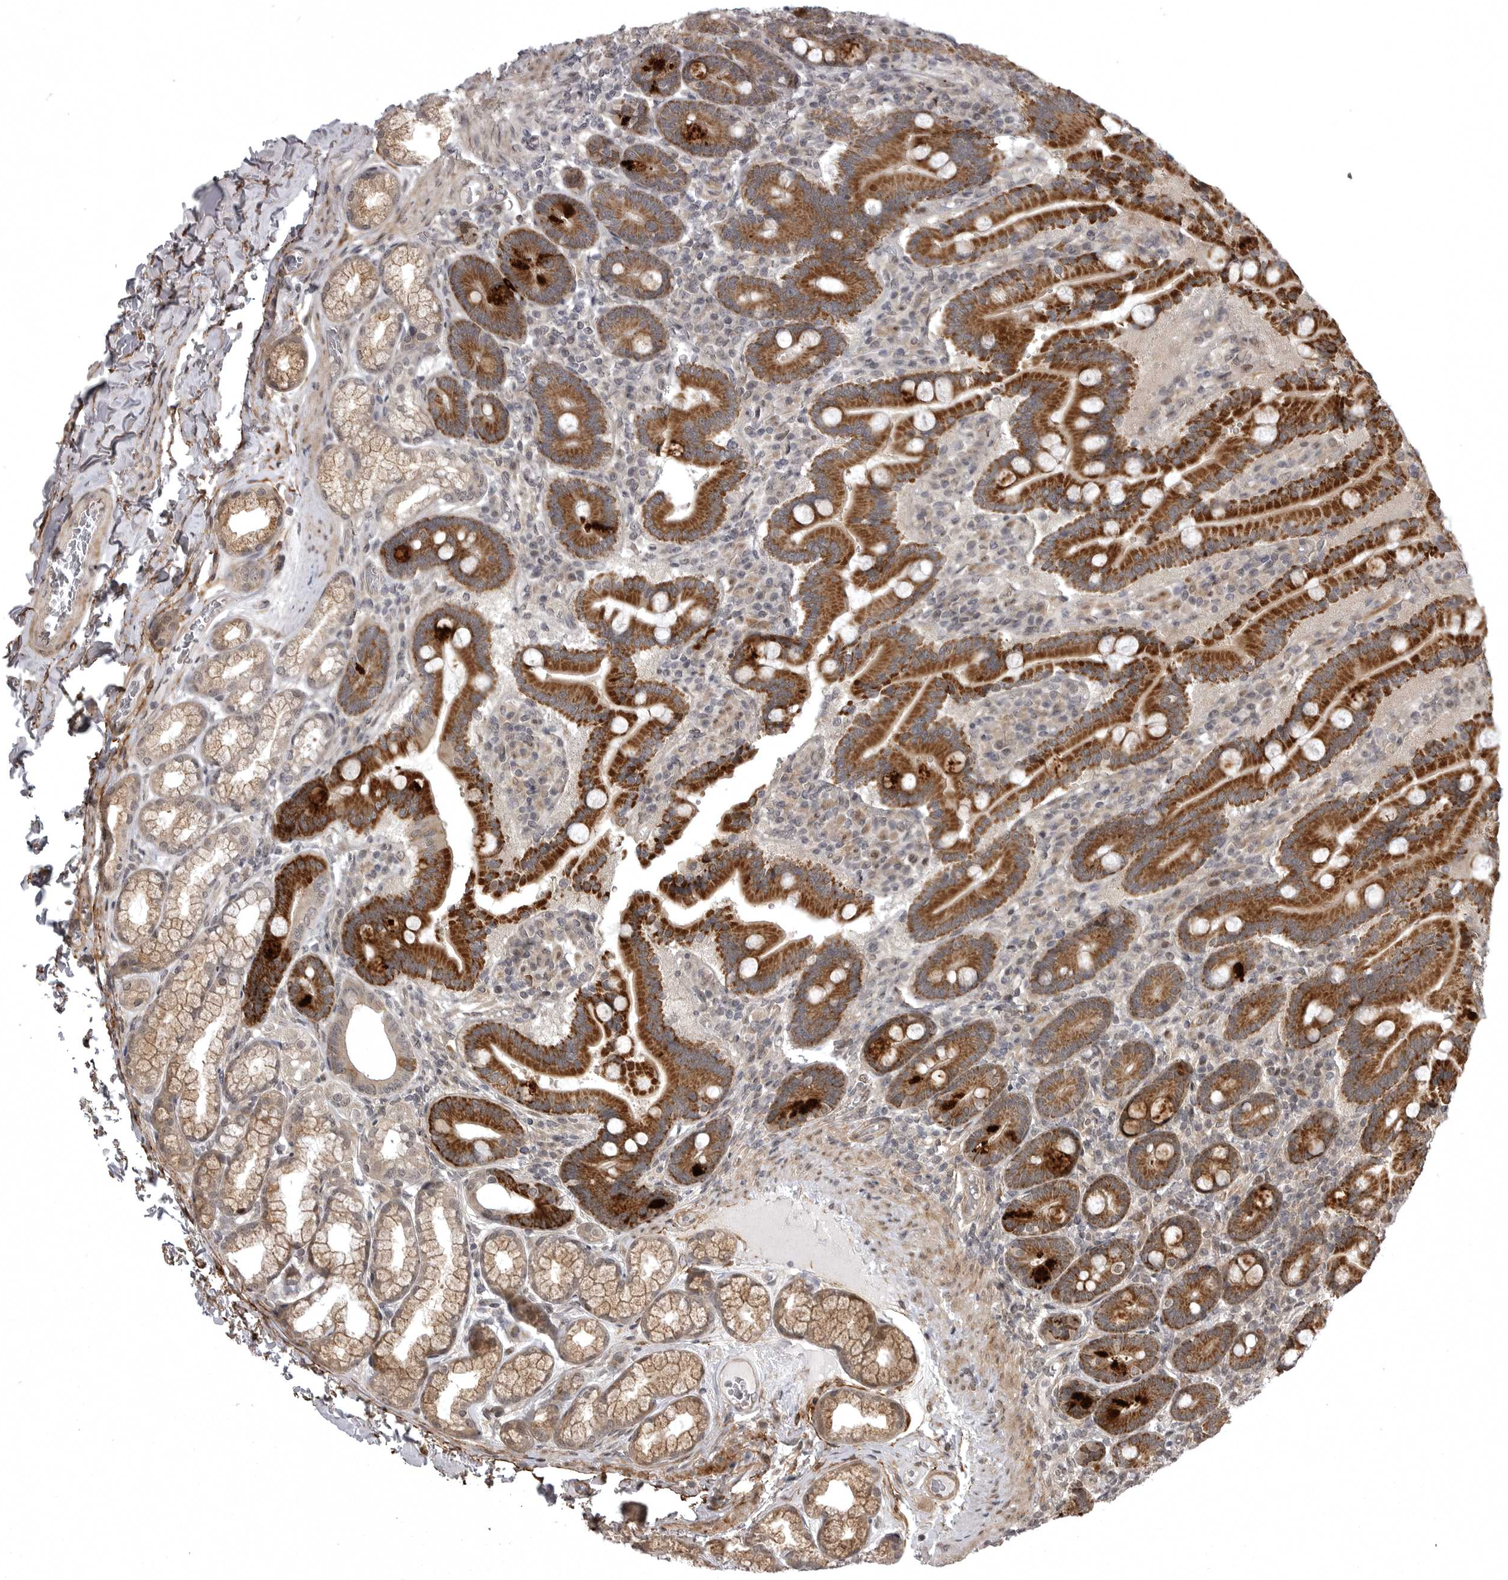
{"staining": {"intensity": "strong", "quantity": ">75%", "location": "cytoplasmic/membranous"}, "tissue": "duodenum", "cell_type": "Glandular cells", "image_type": "normal", "snomed": [{"axis": "morphology", "description": "Normal tissue, NOS"}, {"axis": "topography", "description": "Duodenum"}], "caption": "Protein expression analysis of normal human duodenum reveals strong cytoplasmic/membranous positivity in about >75% of glandular cells. (Brightfield microscopy of DAB IHC at high magnification).", "gene": "SNX16", "patient": {"sex": "female", "age": 62}}